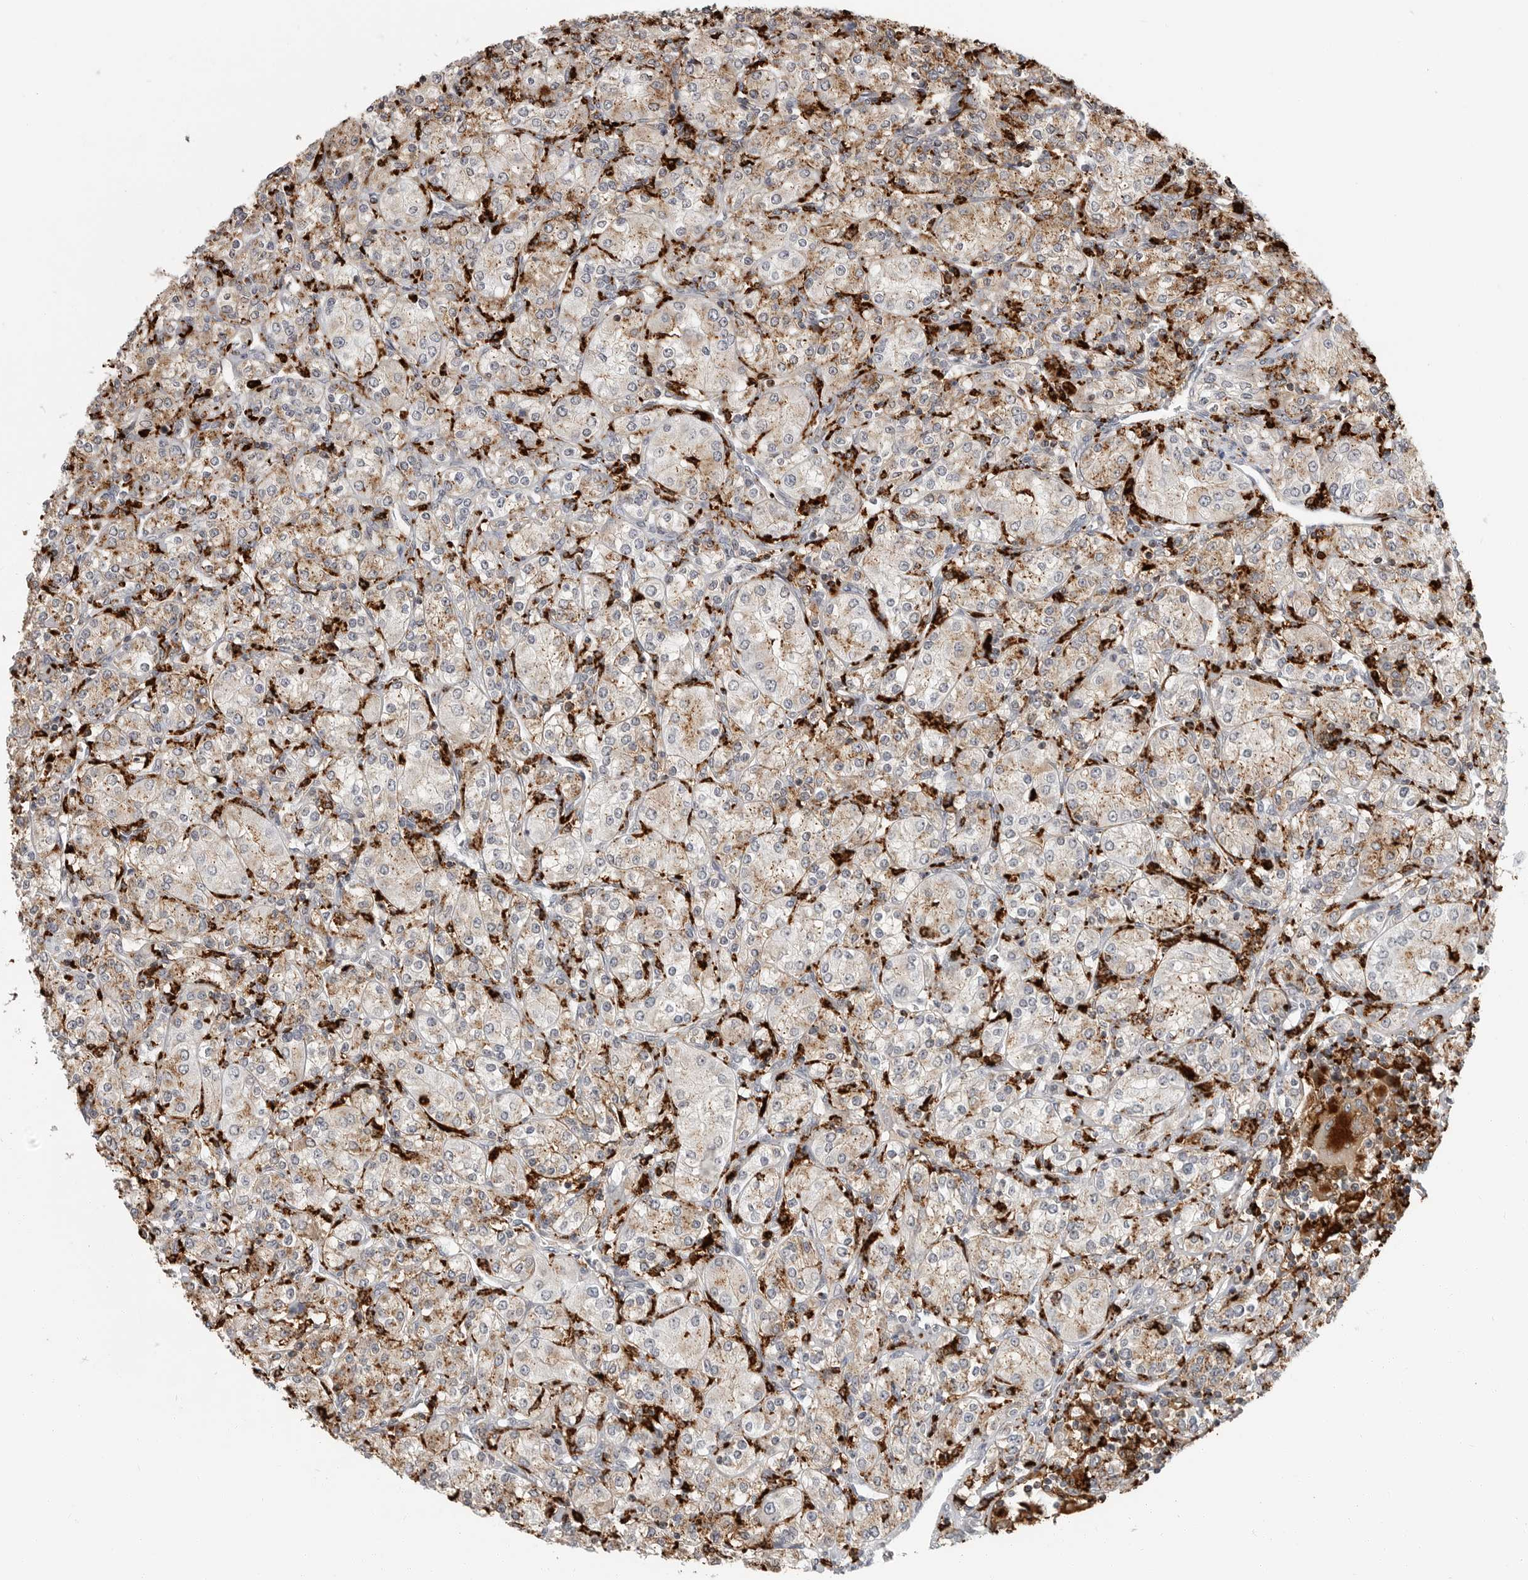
{"staining": {"intensity": "moderate", "quantity": "<25%", "location": "cytoplasmic/membranous"}, "tissue": "renal cancer", "cell_type": "Tumor cells", "image_type": "cancer", "snomed": [{"axis": "morphology", "description": "Adenocarcinoma, NOS"}, {"axis": "topography", "description": "Kidney"}], "caption": "Human renal cancer (adenocarcinoma) stained with a brown dye demonstrates moderate cytoplasmic/membranous positive positivity in about <25% of tumor cells.", "gene": "IFI30", "patient": {"sex": "male", "age": 77}}